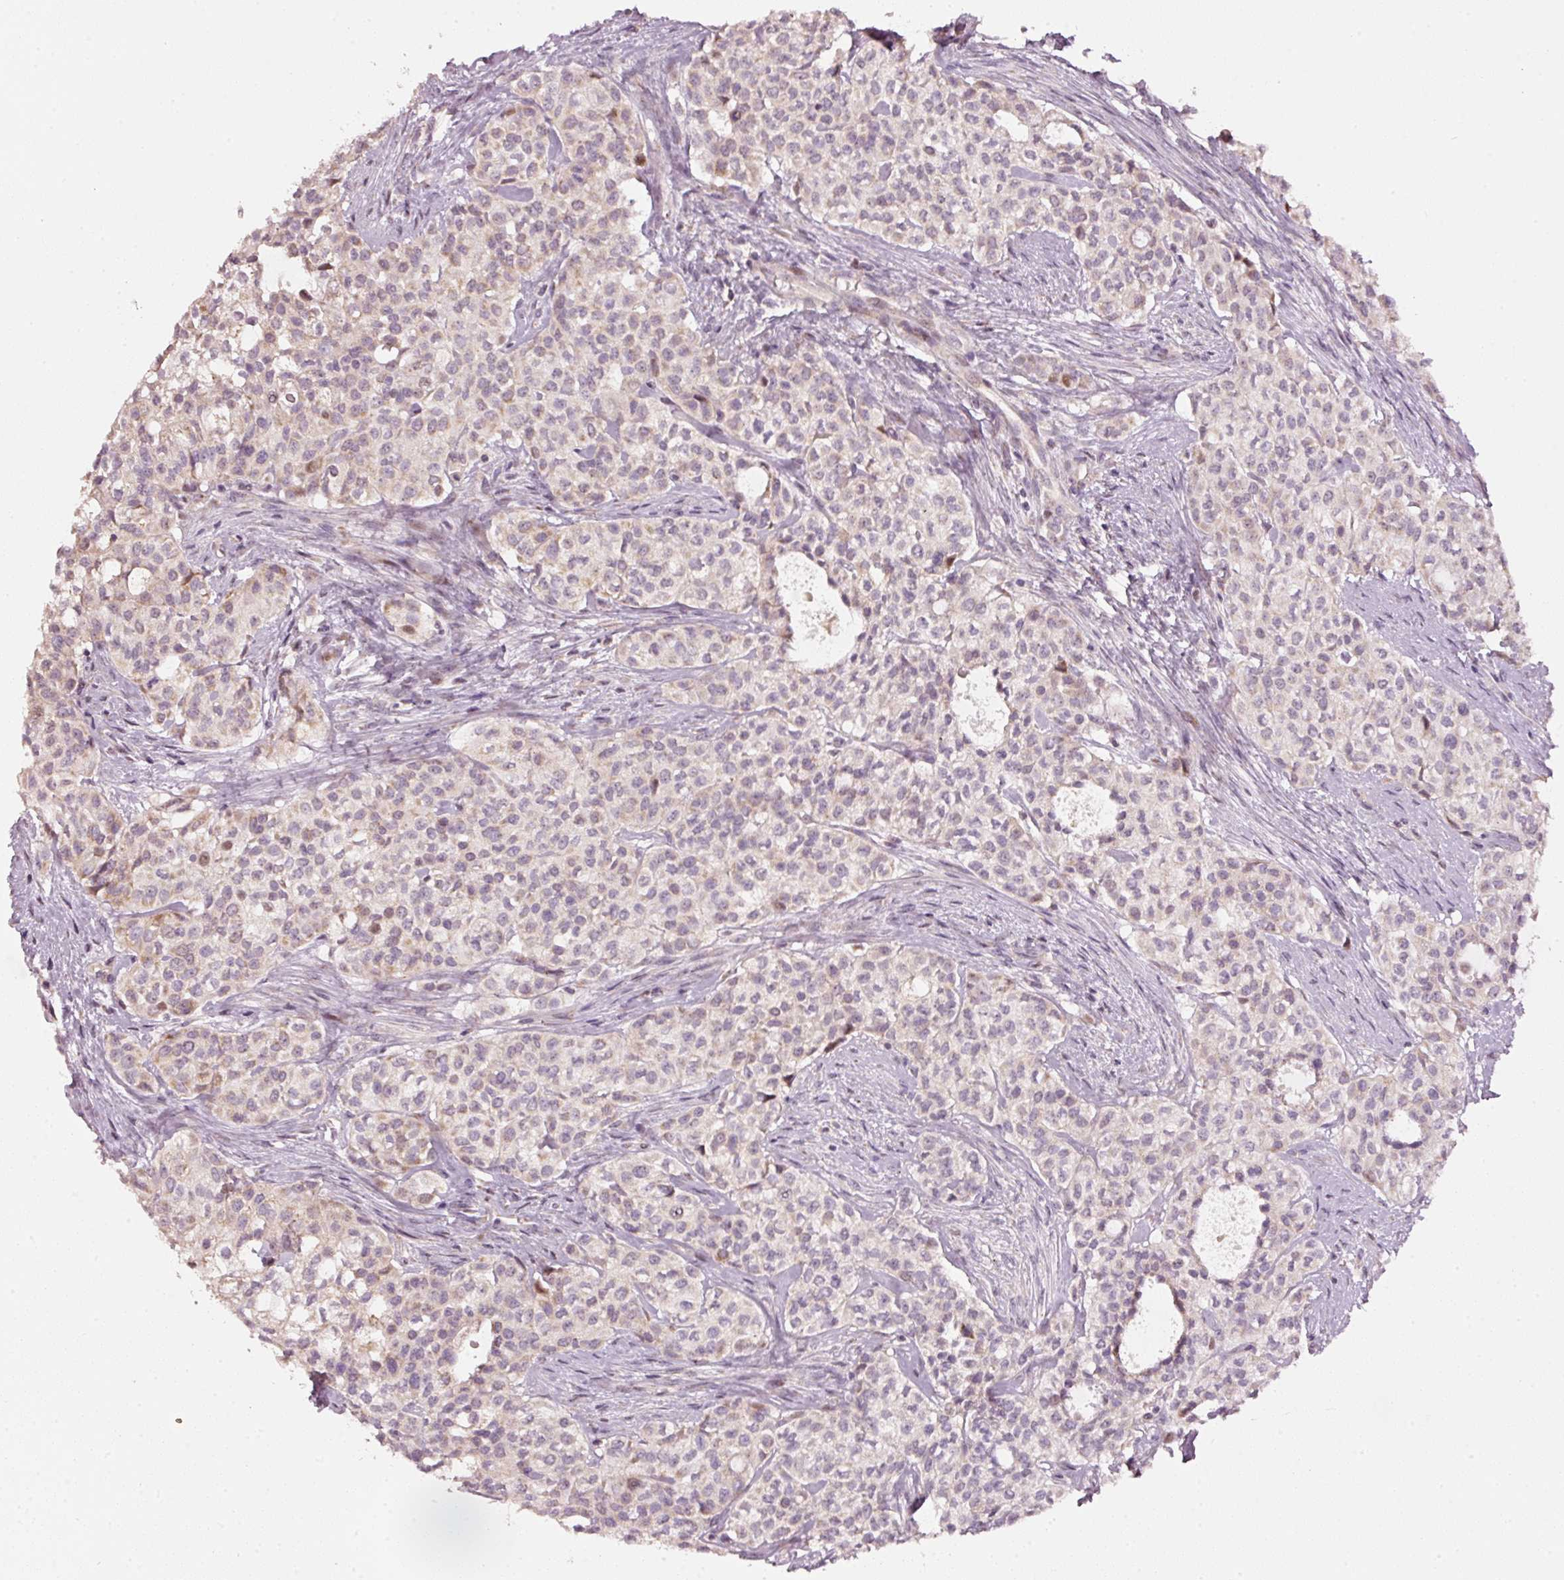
{"staining": {"intensity": "weak", "quantity": "<25%", "location": "cytoplasmic/membranous"}, "tissue": "head and neck cancer", "cell_type": "Tumor cells", "image_type": "cancer", "snomed": [{"axis": "morphology", "description": "Adenocarcinoma, NOS"}, {"axis": "topography", "description": "Head-Neck"}], "caption": "This is a histopathology image of IHC staining of adenocarcinoma (head and neck), which shows no staining in tumor cells.", "gene": "TOB2", "patient": {"sex": "male", "age": 81}}